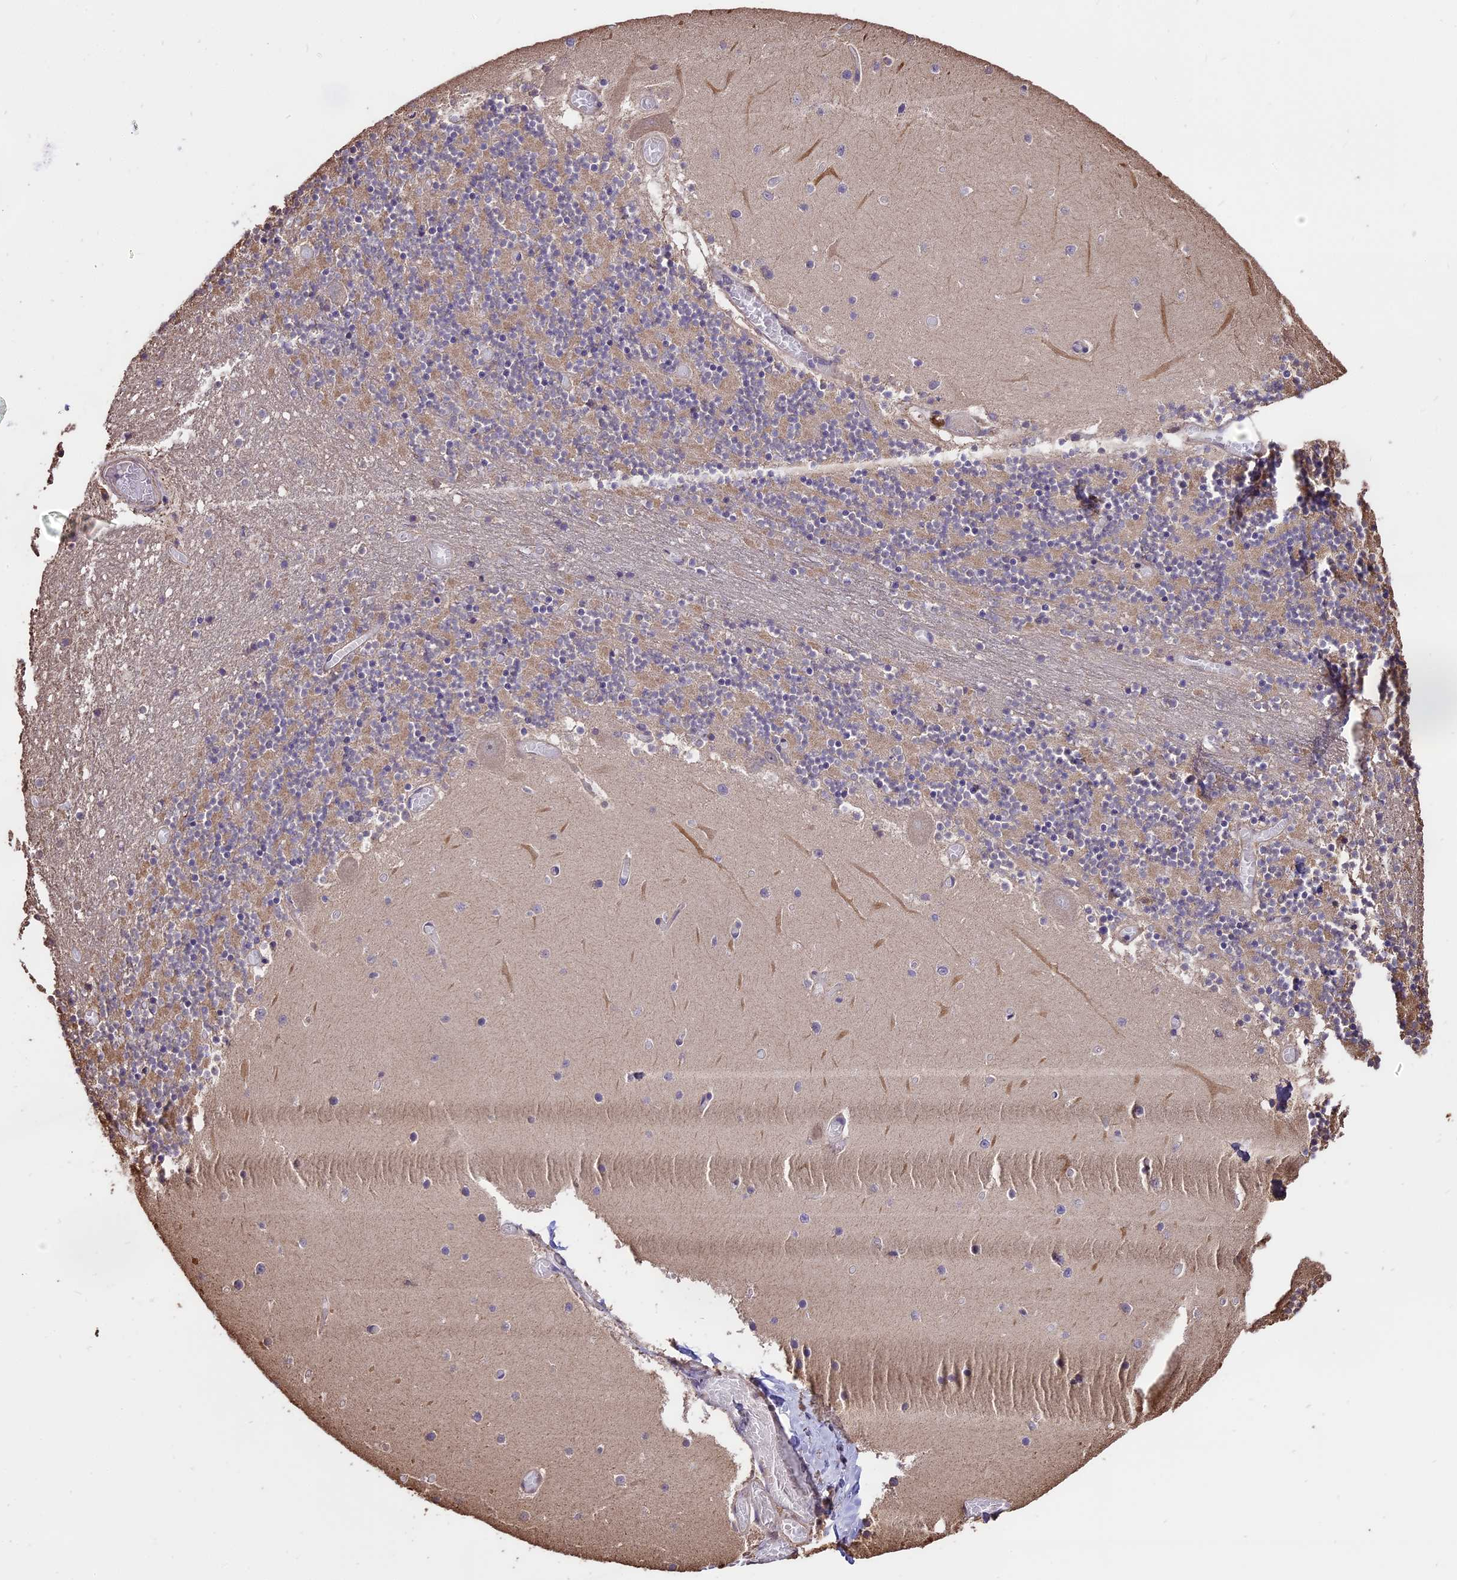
{"staining": {"intensity": "negative", "quantity": "none", "location": "none"}, "tissue": "cerebellum", "cell_type": "Cells in granular layer", "image_type": "normal", "snomed": [{"axis": "morphology", "description": "Normal tissue, NOS"}, {"axis": "topography", "description": "Cerebellum"}], "caption": "The photomicrograph demonstrates no significant expression in cells in granular layer of cerebellum. Brightfield microscopy of immunohistochemistry stained with DAB (3,3'-diaminobenzidine) (brown) and hematoxylin (blue), captured at high magnification.", "gene": "PGPEP1L", "patient": {"sex": "female", "age": 28}}